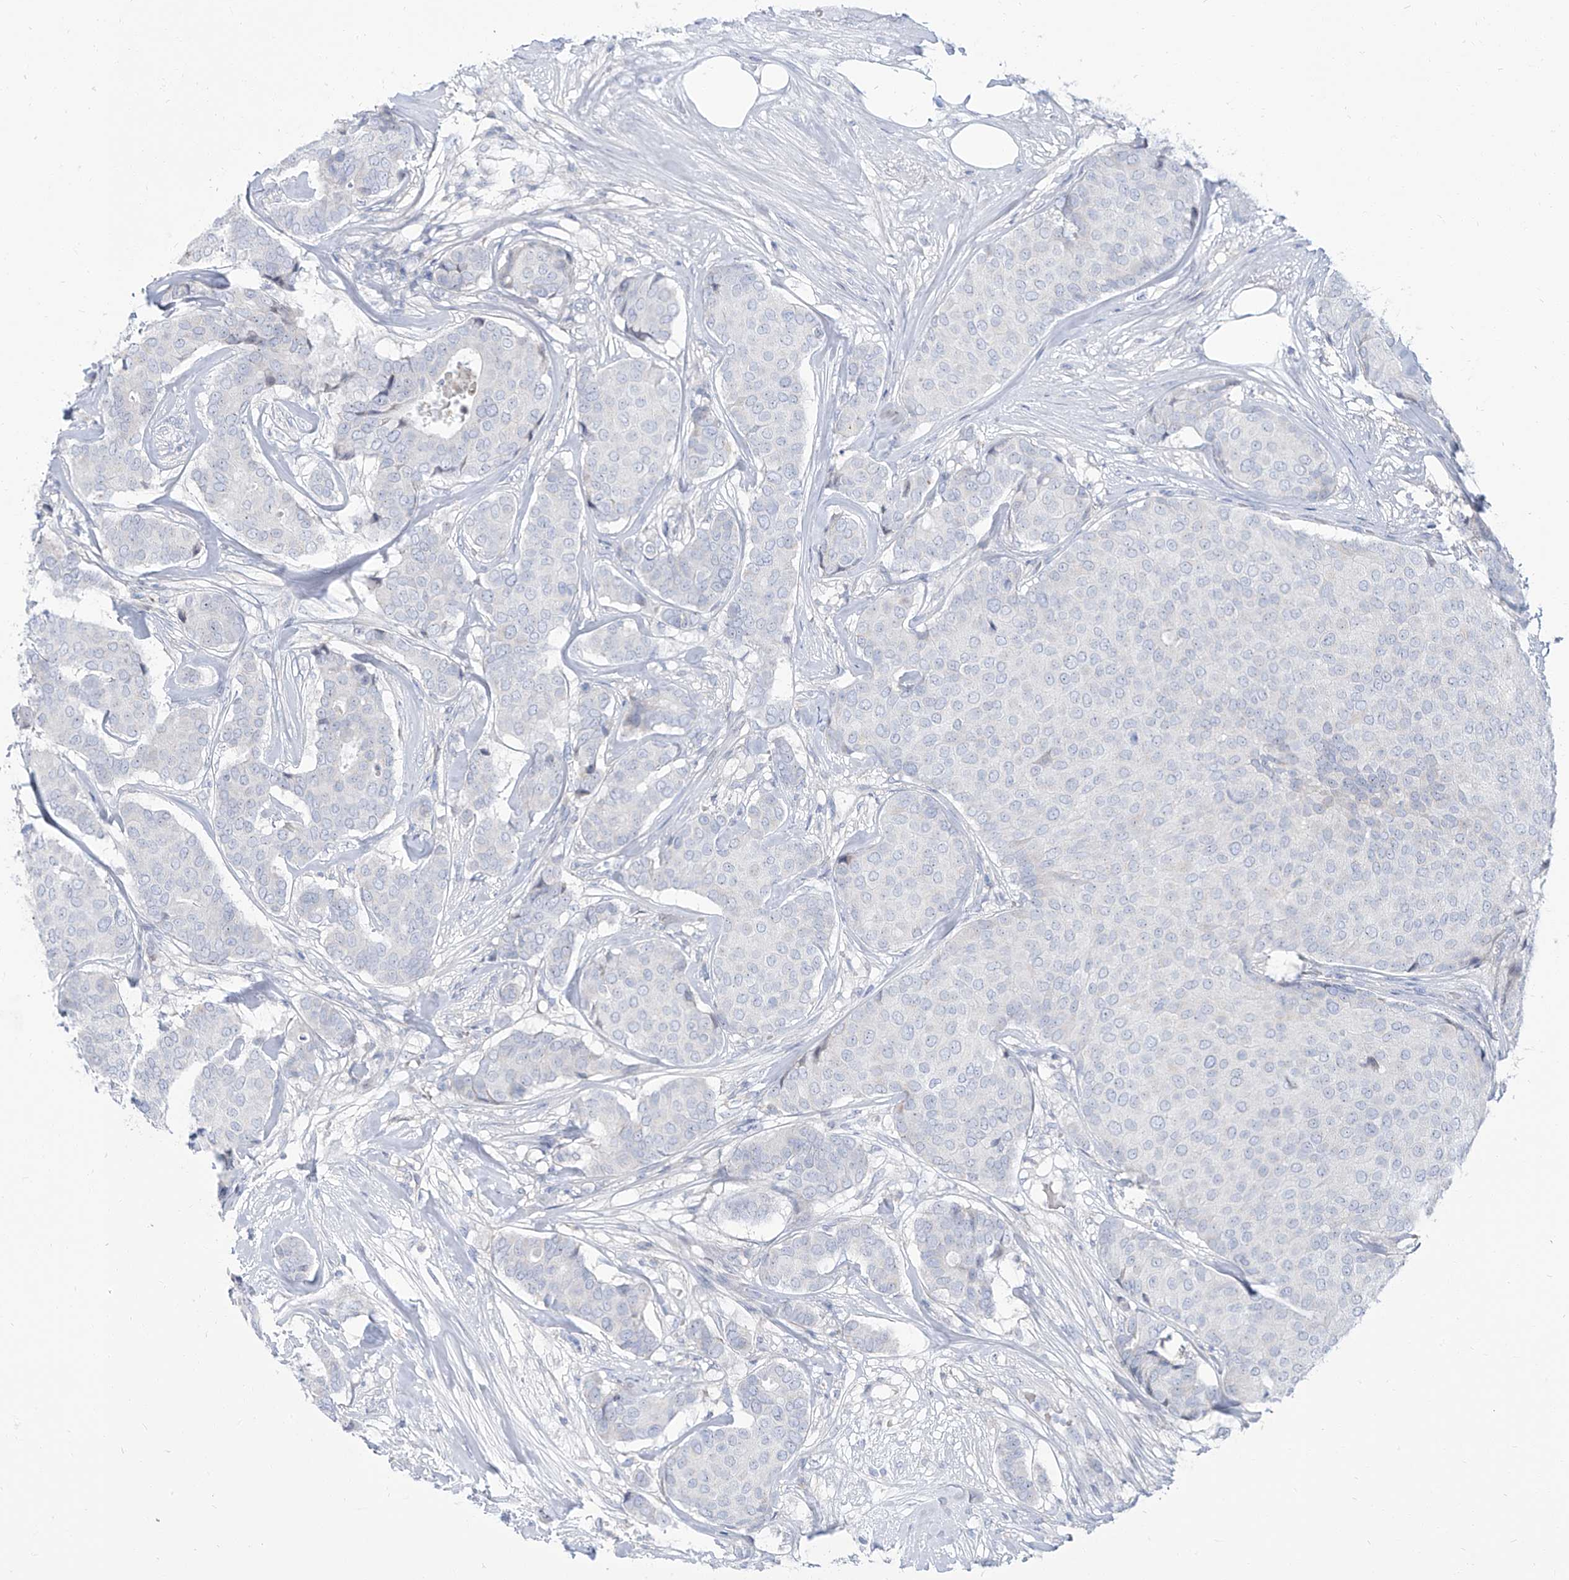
{"staining": {"intensity": "negative", "quantity": "none", "location": "none"}, "tissue": "breast cancer", "cell_type": "Tumor cells", "image_type": "cancer", "snomed": [{"axis": "morphology", "description": "Duct carcinoma"}, {"axis": "topography", "description": "Breast"}], "caption": "The micrograph exhibits no significant expression in tumor cells of breast intraductal carcinoma. (IHC, brightfield microscopy, high magnification).", "gene": "TXLNB", "patient": {"sex": "female", "age": 75}}